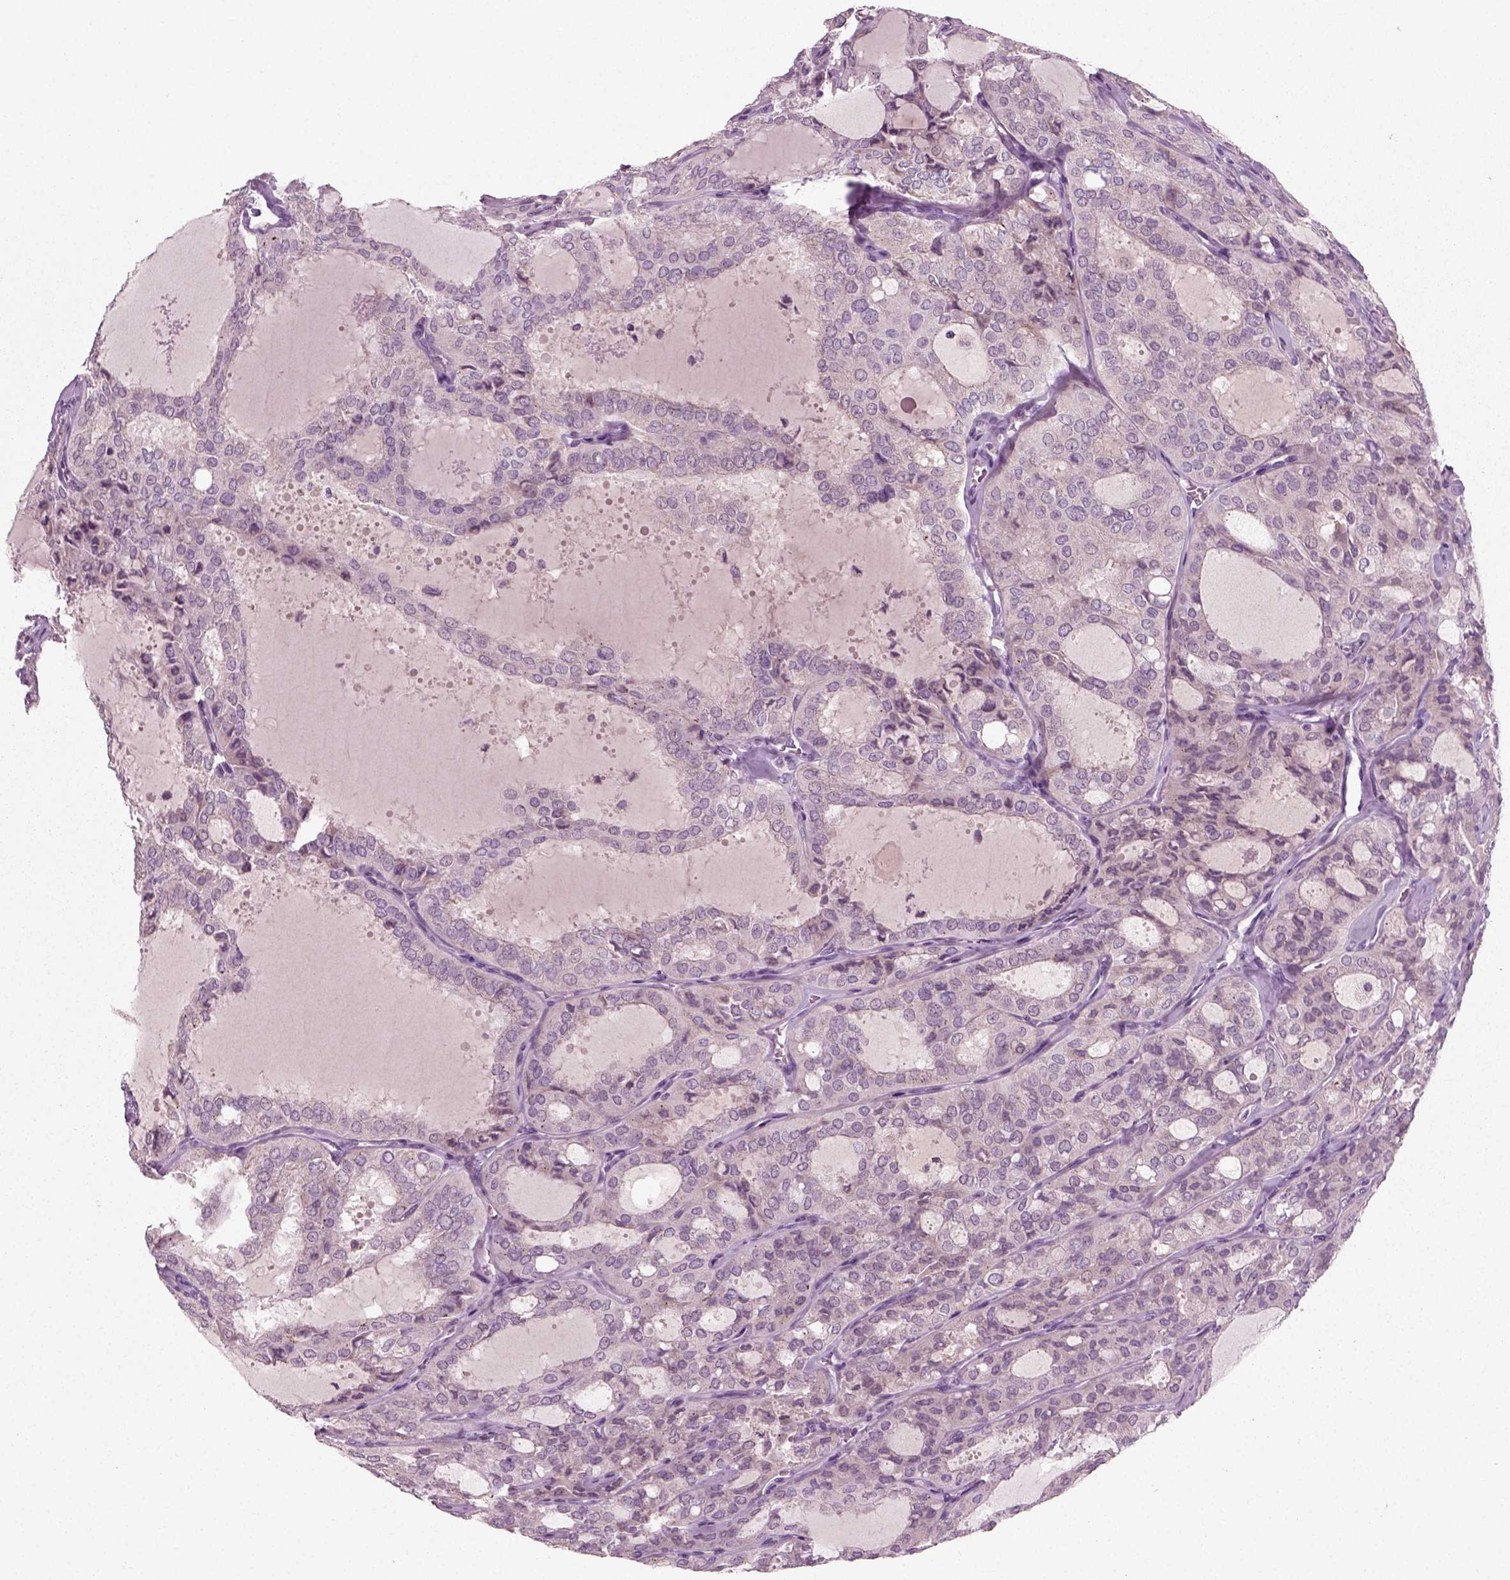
{"staining": {"intensity": "negative", "quantity": "none", "location": "none"}, "tissue": "thyroid cancer", "cell_type": "Tumor cells", "image_type": "cancer", "snomed": [{"axis": "morphology", "description": "Follicular adenoma carcinoma, NOS"}, {"axis": "topography", "description": "Thyroid gland"}], "caption": "Tumor cells show no significant positivity in thyroid cancer (follicular adenoma carcinoma).", "gene": "RND2", "patient": {"sex": "male", "age": 75}}